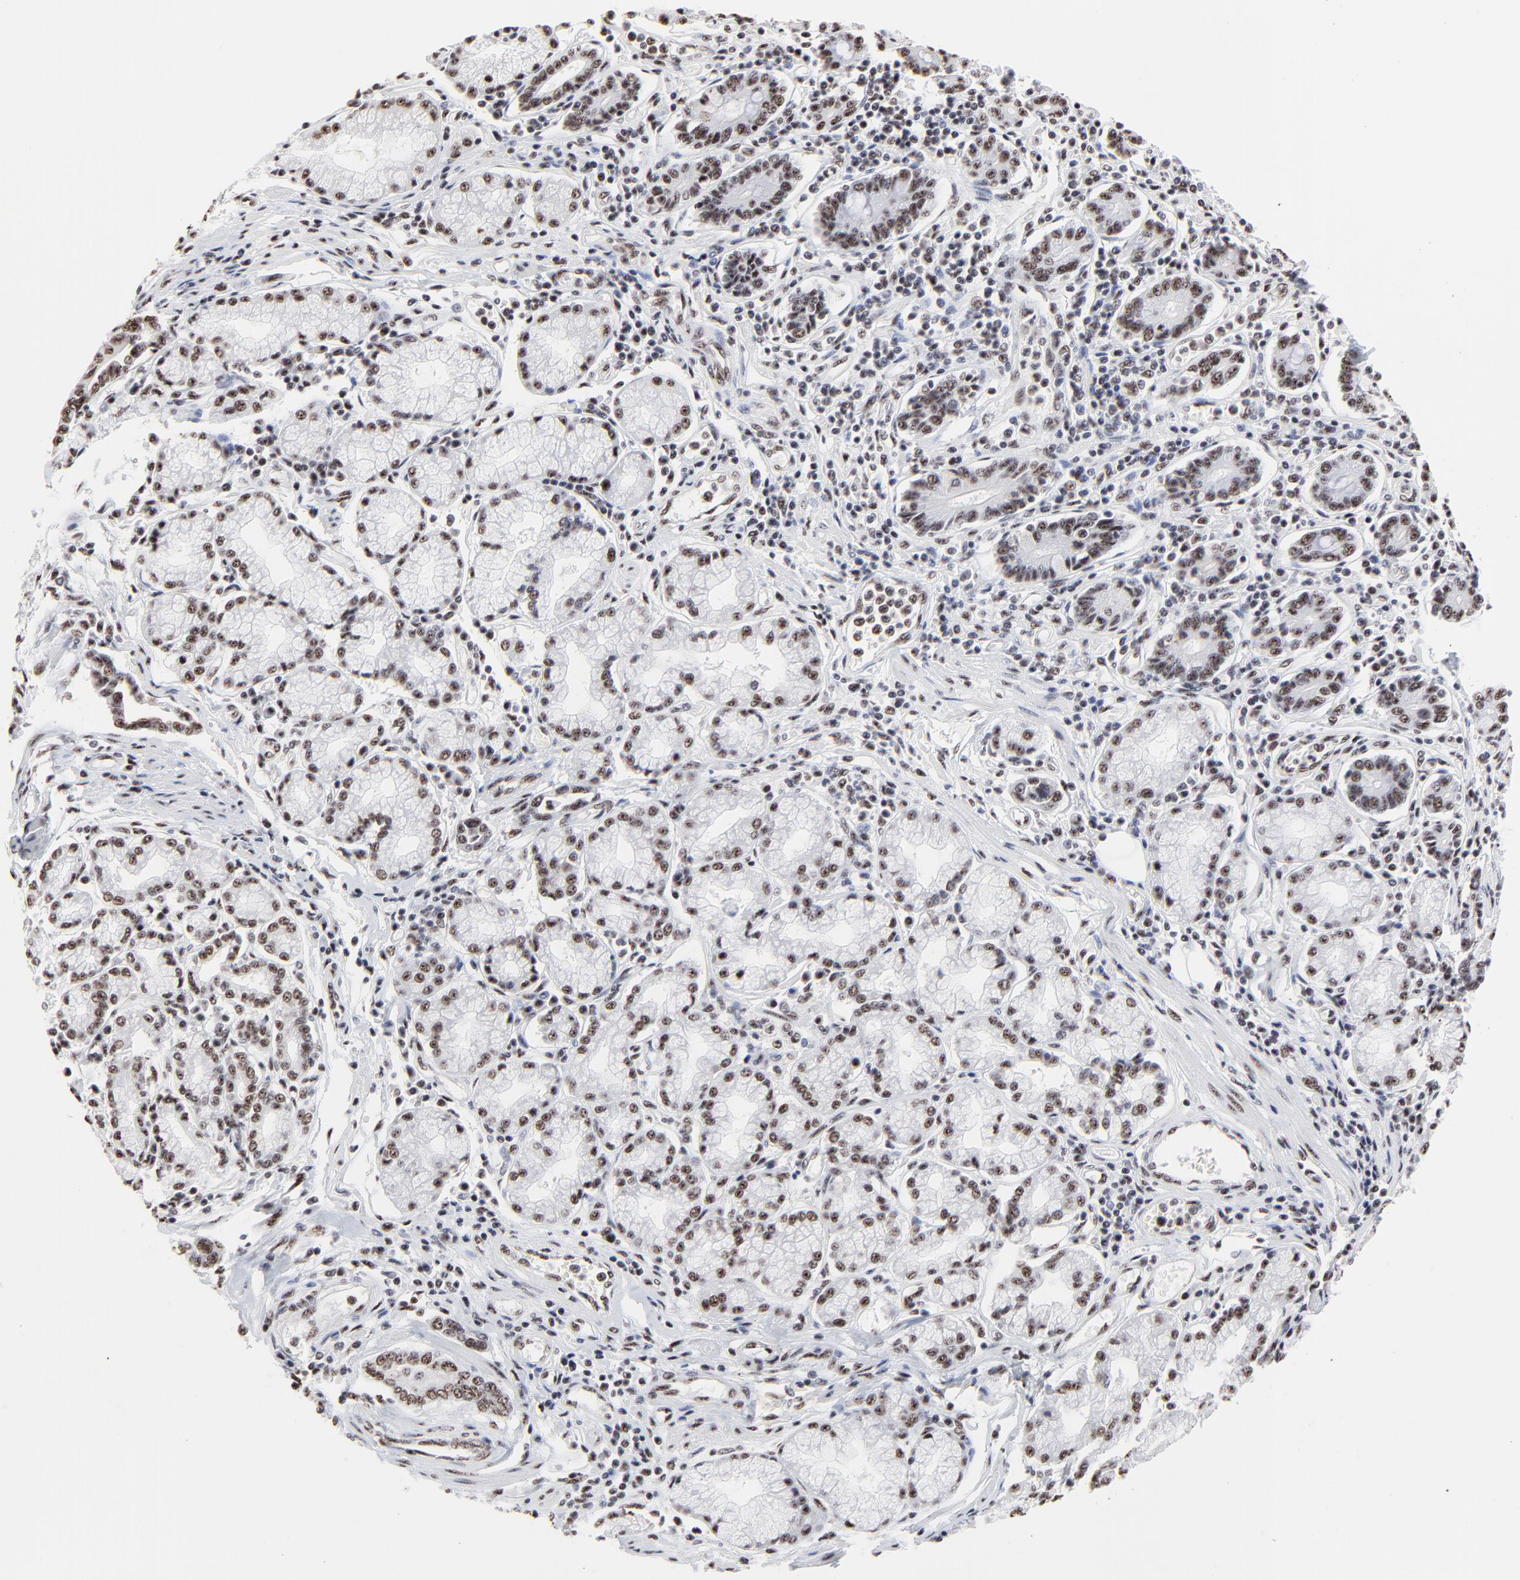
{"staining": {"intensity": "weak", "quantity": ">75%", "location": "nuclear"}, "tissue": "pancreatic cancer", "cell_type": "Tumor cells", "image_type": "cancer", "snomed": [{"axis": "morphology", "description": "Adenocarcinoma, NOS"}, {"axis": "topography", "description": "Pancreas"}], "caption": "Immunohistochemistry (IHC) staining of pancreatic adenocarcinoma, which displays low levels of weak nuclear positivity in about >75% of tumor cells indicating weak nuclear protein positivity. The staining was performed using DAB (3,3'-diaminobenzidine) (brown) for protein detection and nuclei were counterstained in hematoxylin (blue).", "gene": "MBD4", "patient": {"sex": "female", "age": 57}}